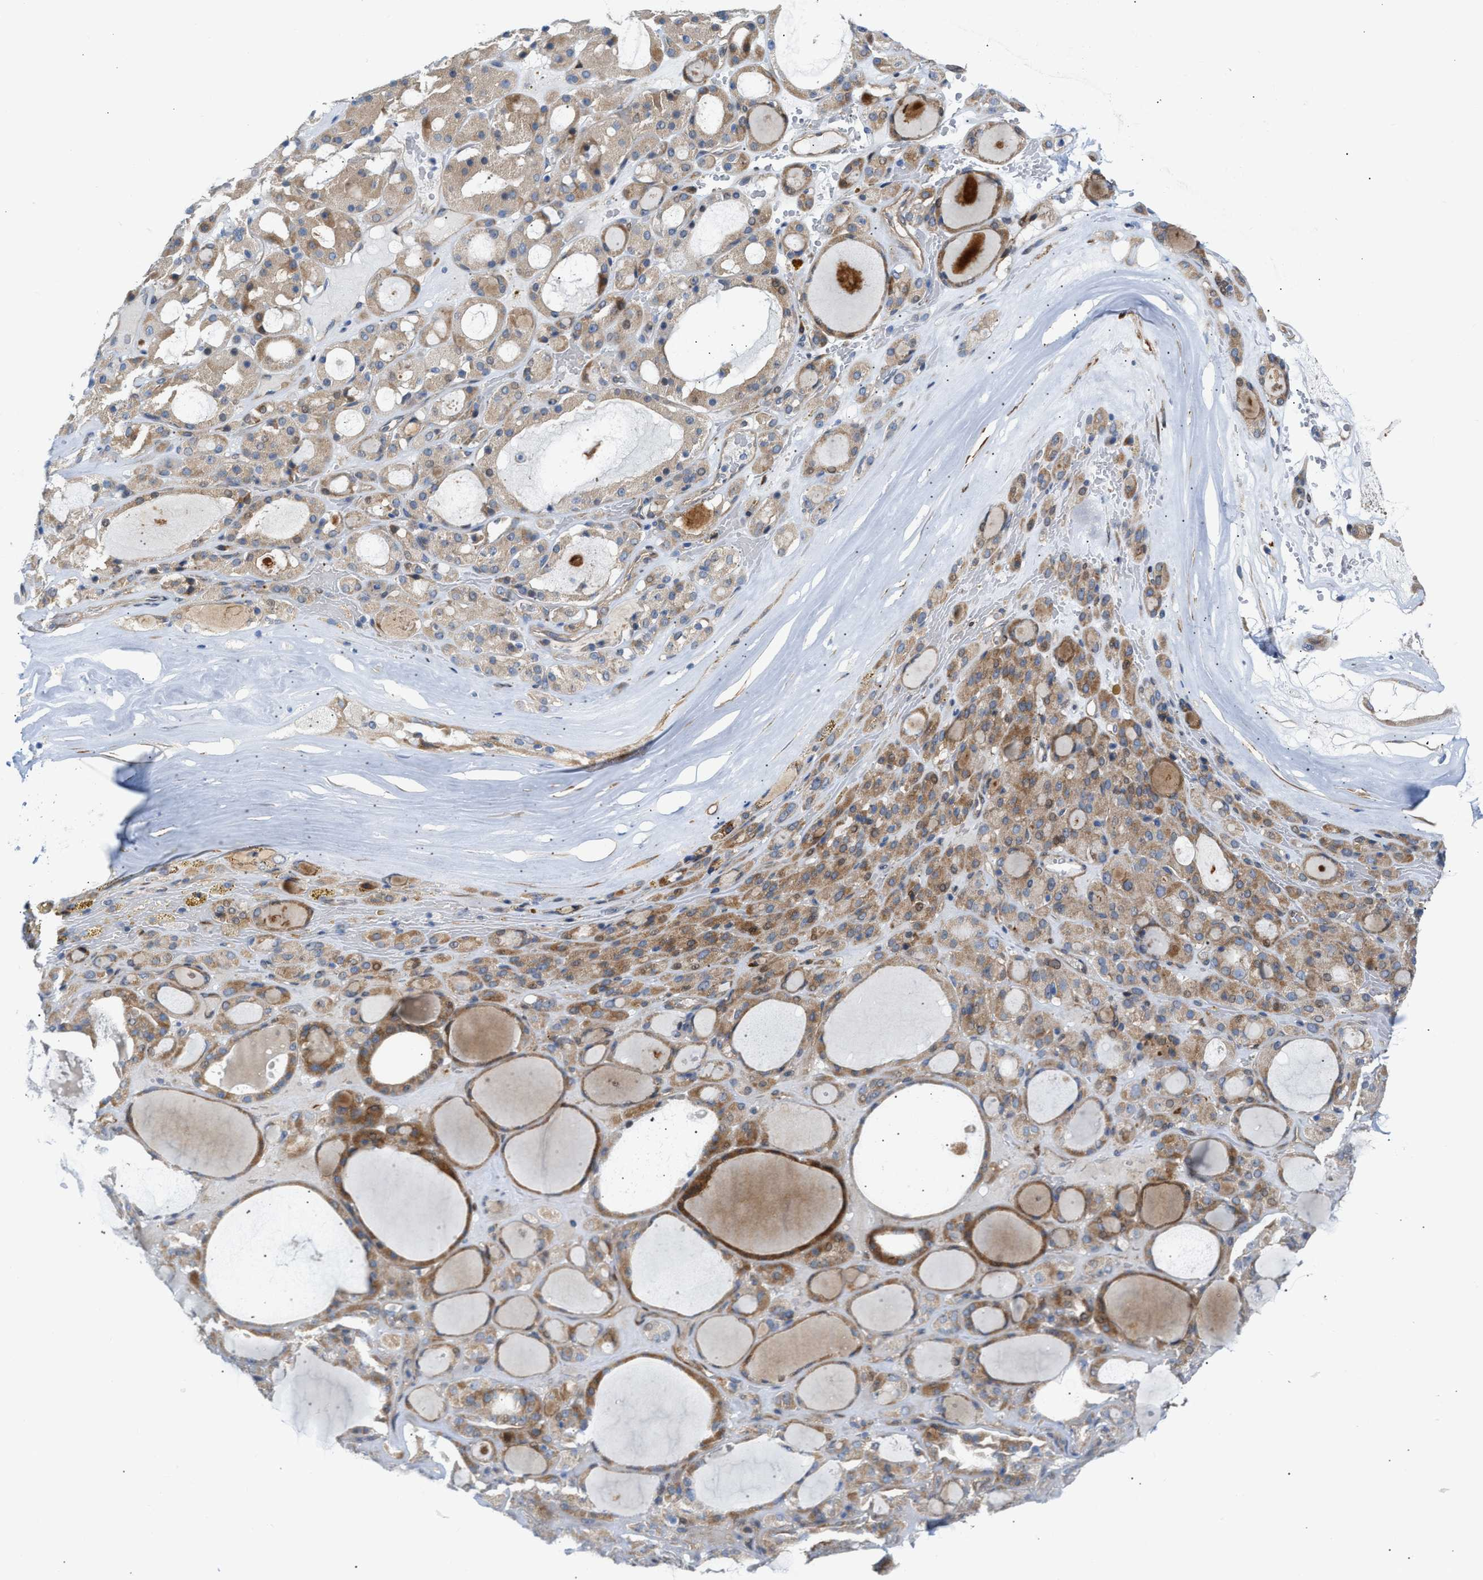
{"staining": {"intensity": "moderate", "quantity": ">75%", "location": "cytoplasmic/membranous"}, "tissue": "thyroid gland", "cell_type": "Glandular cells", "image_type": "normal", "snomed": [{"axis": "morphology", "description": "Normal tissue, NOS"}, {"axis": "morphology", "description": "Carcinoma, NOS"}, {"axis": "topography", "description": "Thyroid gland"}], "caption": "Glandular cells demonstrate medium levels of moderate cytoplasmic/membranous expression in about >75% of cells in unremarkable human thyroid gland. Immunohistochemistry stains the protein of interest in brown and the nuclei are stained blue.", "gene": "FHL1", "patient": {"sex": "female", "age": 86}}